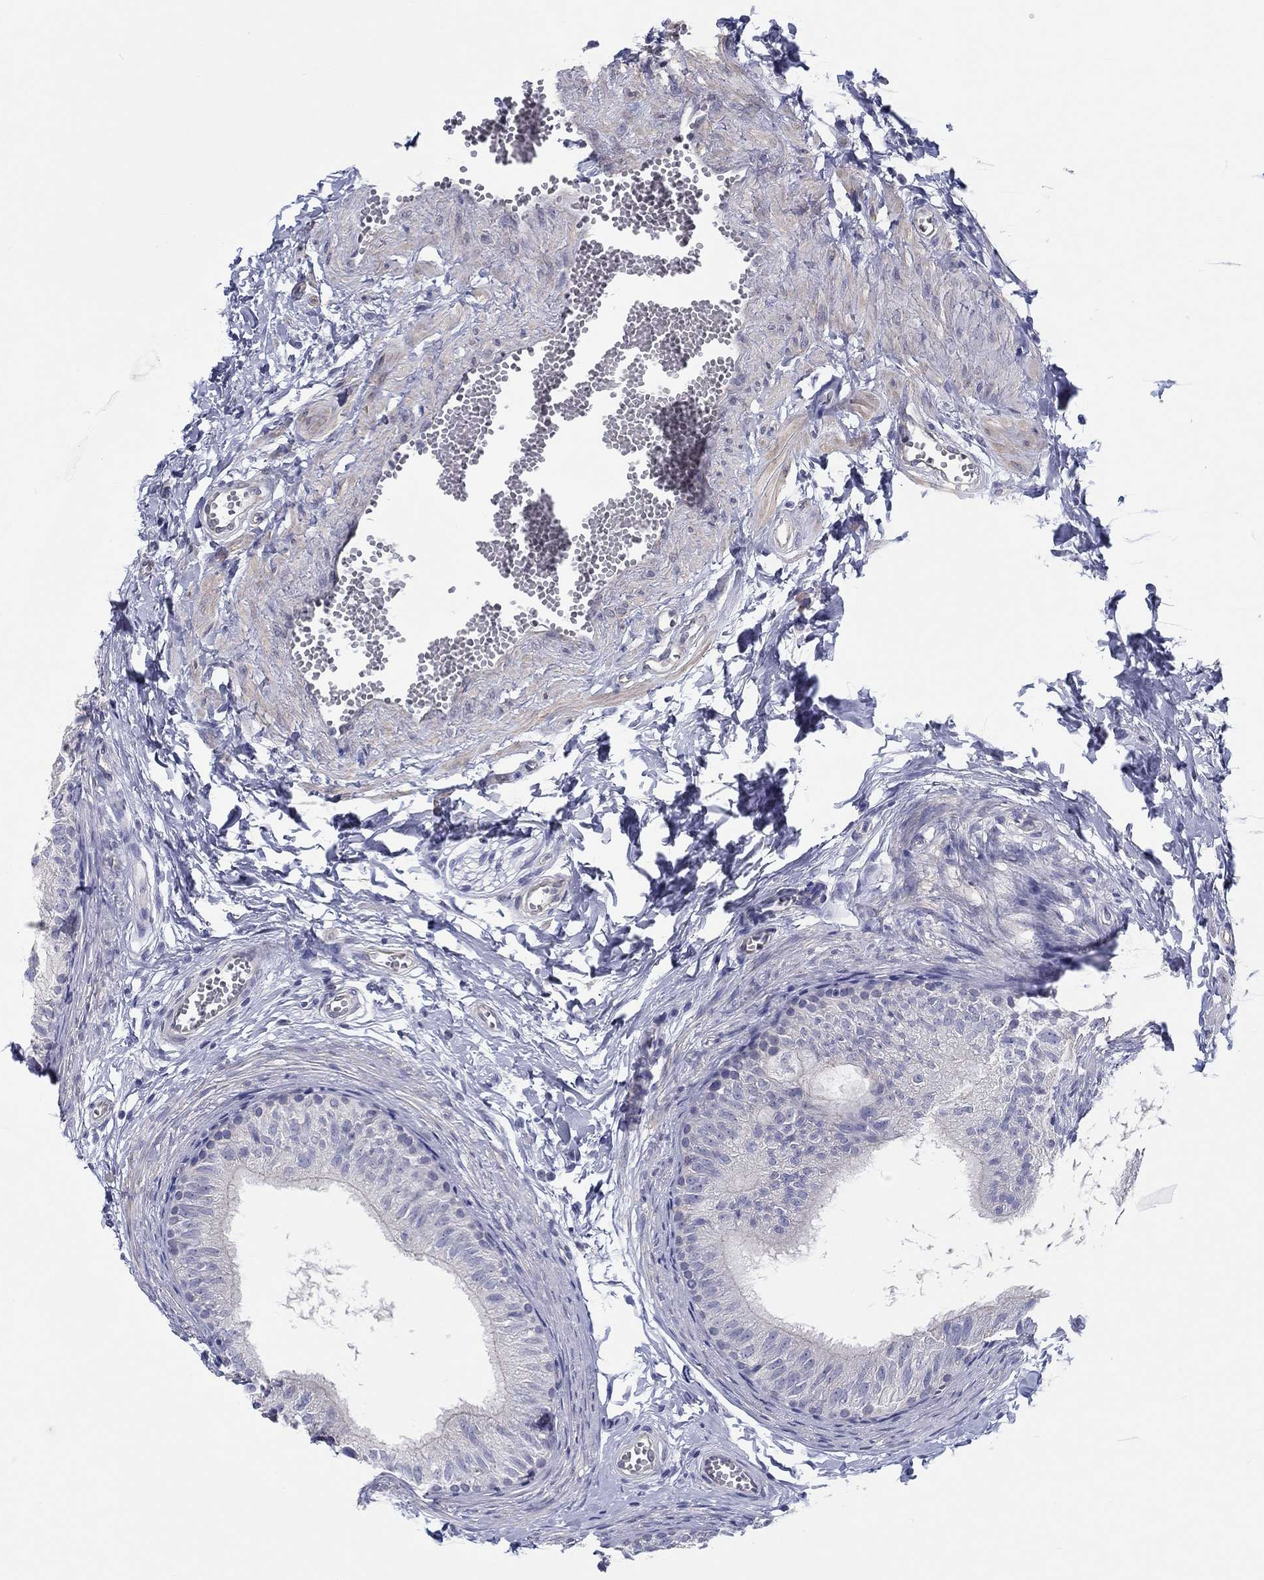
{"staining": {"intensity": "negative", "quantity": "none", "location": "none"}, "tissue": "epididymis", "cell_type": "Glandular cells", "image_type": "normal", "snomed": [{"axis": "morphology", "description": "Normal tissue, NOS"}, {"axis": "topography", "description": "Epididymis"}], "caption": "Immunohistochemistry photomicrograph of benign human epididymis stained for a protein (brown), which shows no staining in glandular cells.", "gene": "CRYGD", "patient": {"sex": "male", "age": 22}}